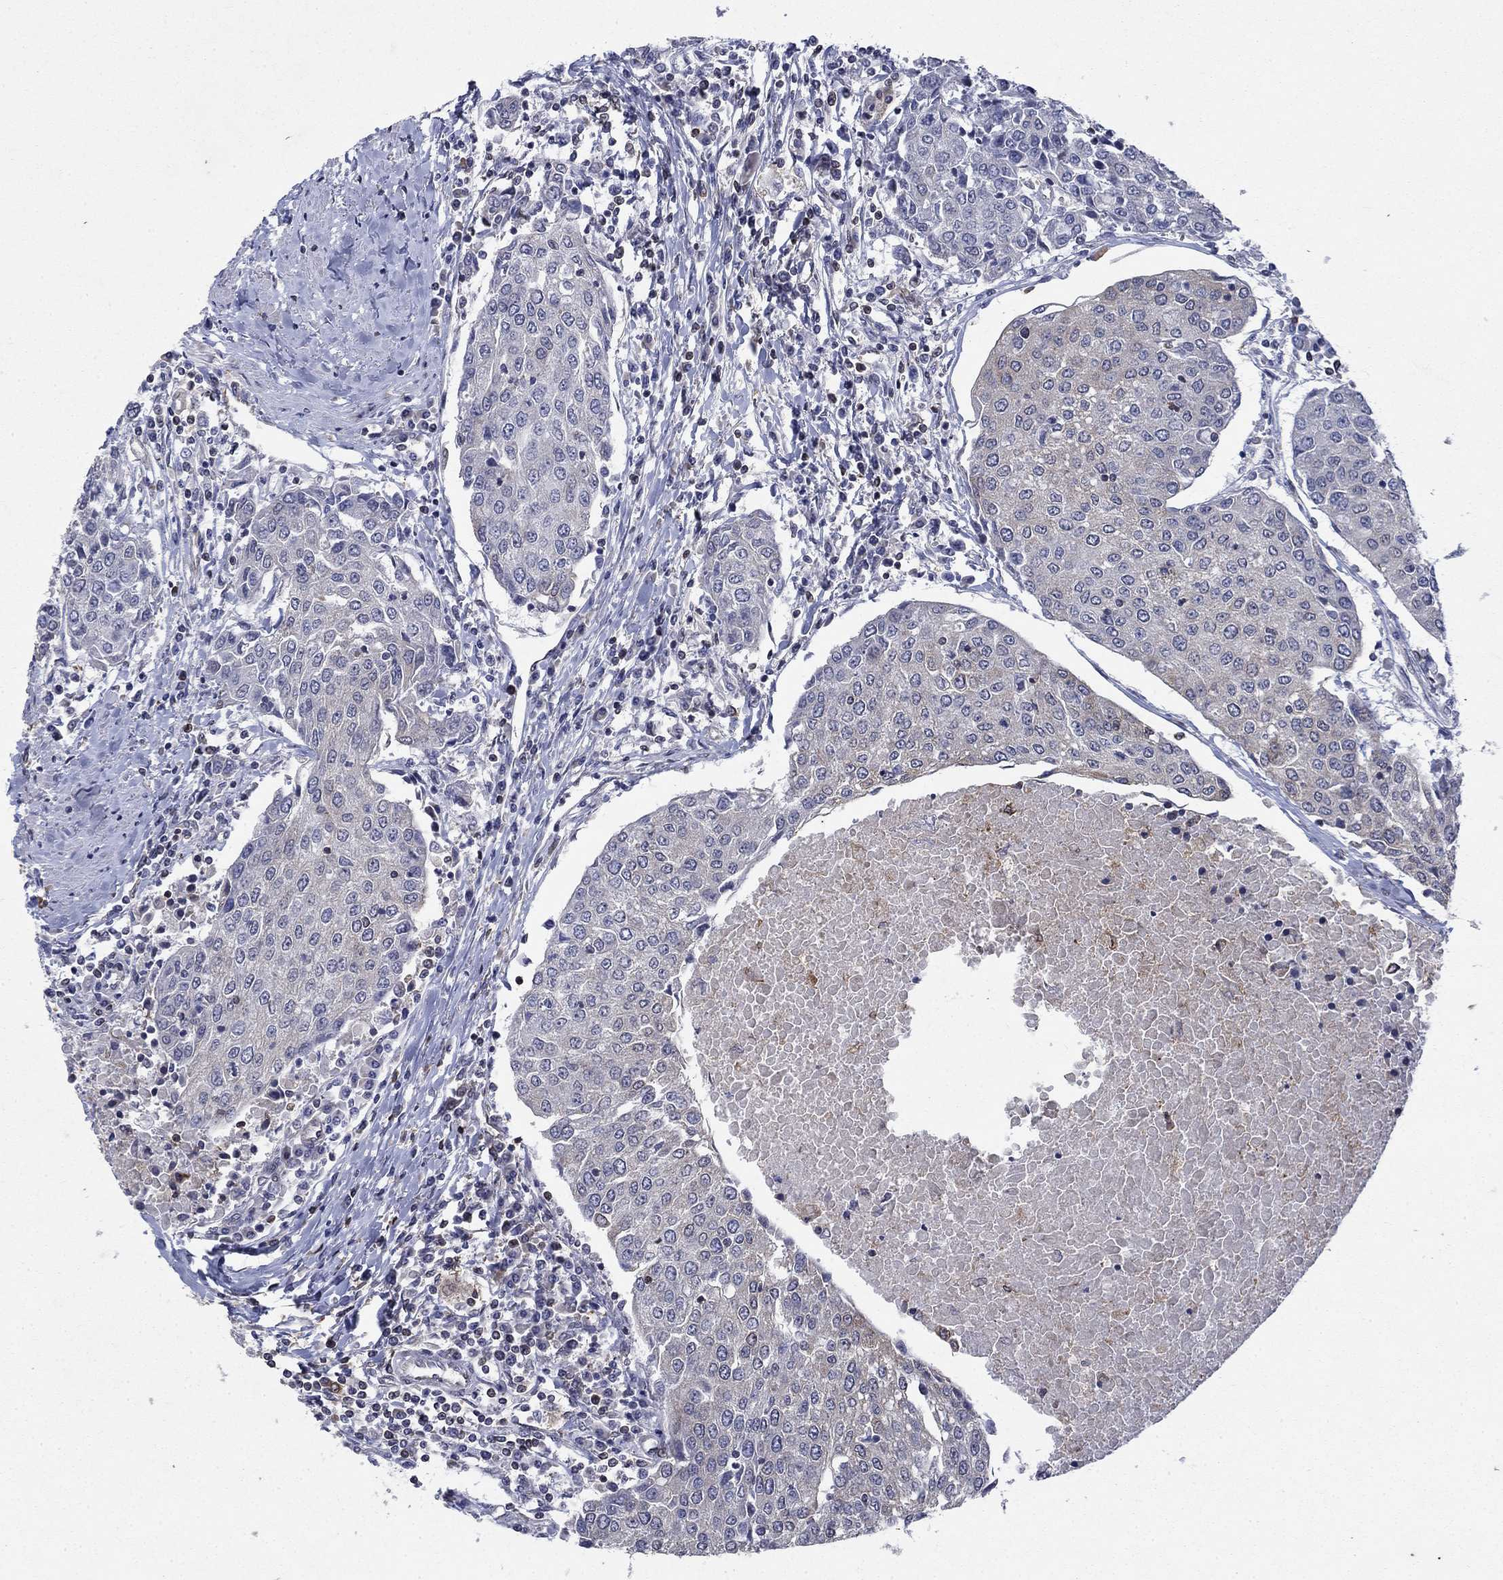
{"staining": {"intensity": "weak", "quantity": "<25%", "location": "cytoplasmic/membranous"}, "tissue": "urothelial cancer", "cell_type": "Tumor cells", "image_type": "cancer", "snomed": [{"axis": "morphology", "description": "Urothelial carcinoma, High grade"}, {"axis": "topography", "description": "Urinary bladder"}], "caption": "High magnification brightfield microscopy of high-grade urothelial carcinoma stained with DAB (3,3'-diaminobenzidine) (brown) and counterstained with hematoxylin (blue): tumor cells show no significant expression.", "gene": "DHRS7", "patient": {"sex": "female", "age": 85}}